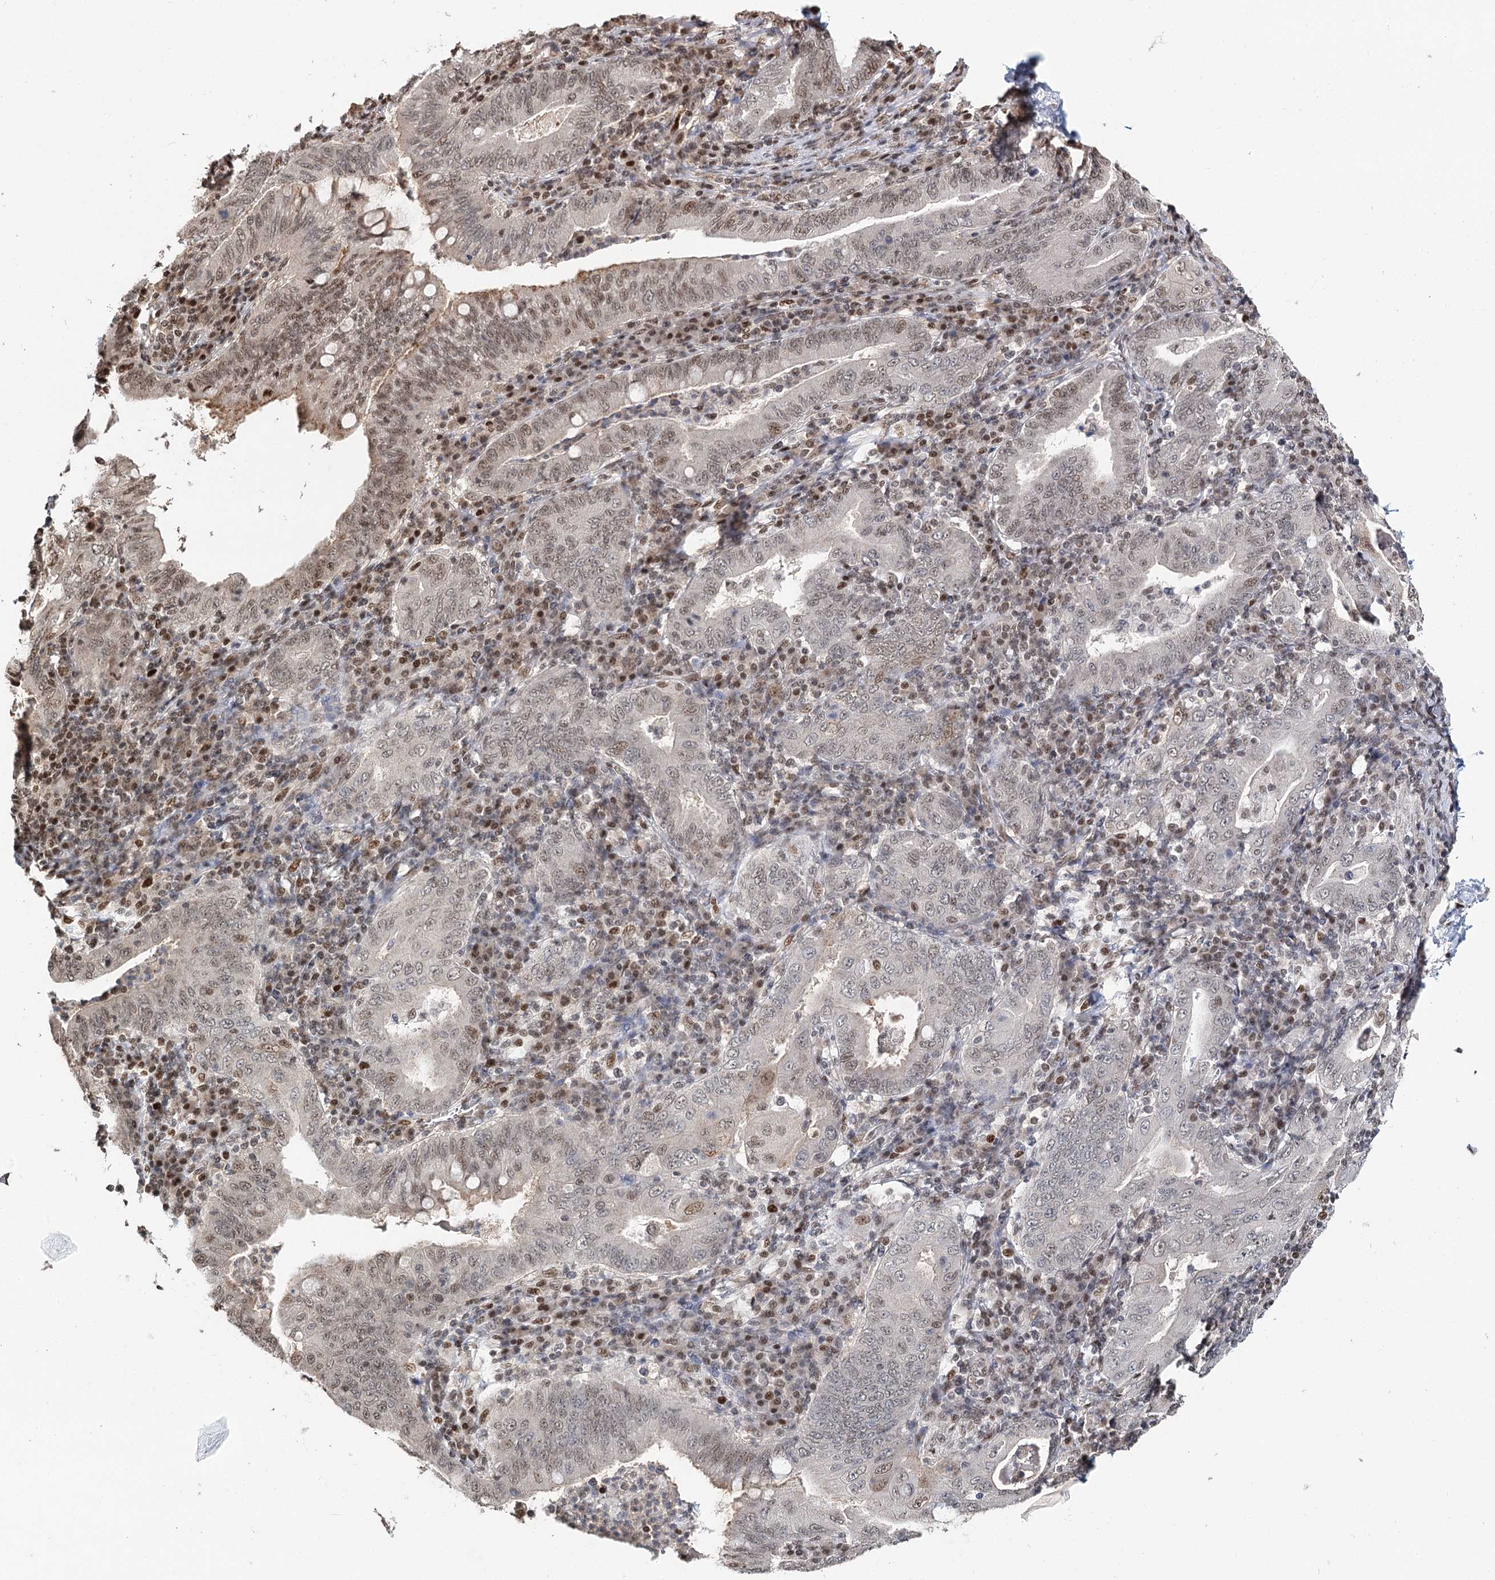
{"staining": {"intensity": "moderate", "quantity": "<25%", "location": "nuclear"}, "tissue": "stomach cancer", "cell_type": "Tumor cells", "image_type": "cancer", "snomed": [{"axis": "morphology", "description": "Normal tissue, NOS"}, {"axis": "morphology", "description": "Adenocarcinoma, NOS"}, {"axis": "topography", "description": "Esophagus"}, {"axis": "topography", "description": "Stomach, upper"}, {"axis": "topography", "description": "Peripheral nerve tissue"}], "caption": "Approximately <25% of tumor cells in stomach adenocarcinoma exhibit moderate nuclear protein expression as visualized by brown immunohistochemical staining.", "gene": "RPS27A", "patient": {"sex": "male", "age": 62}}